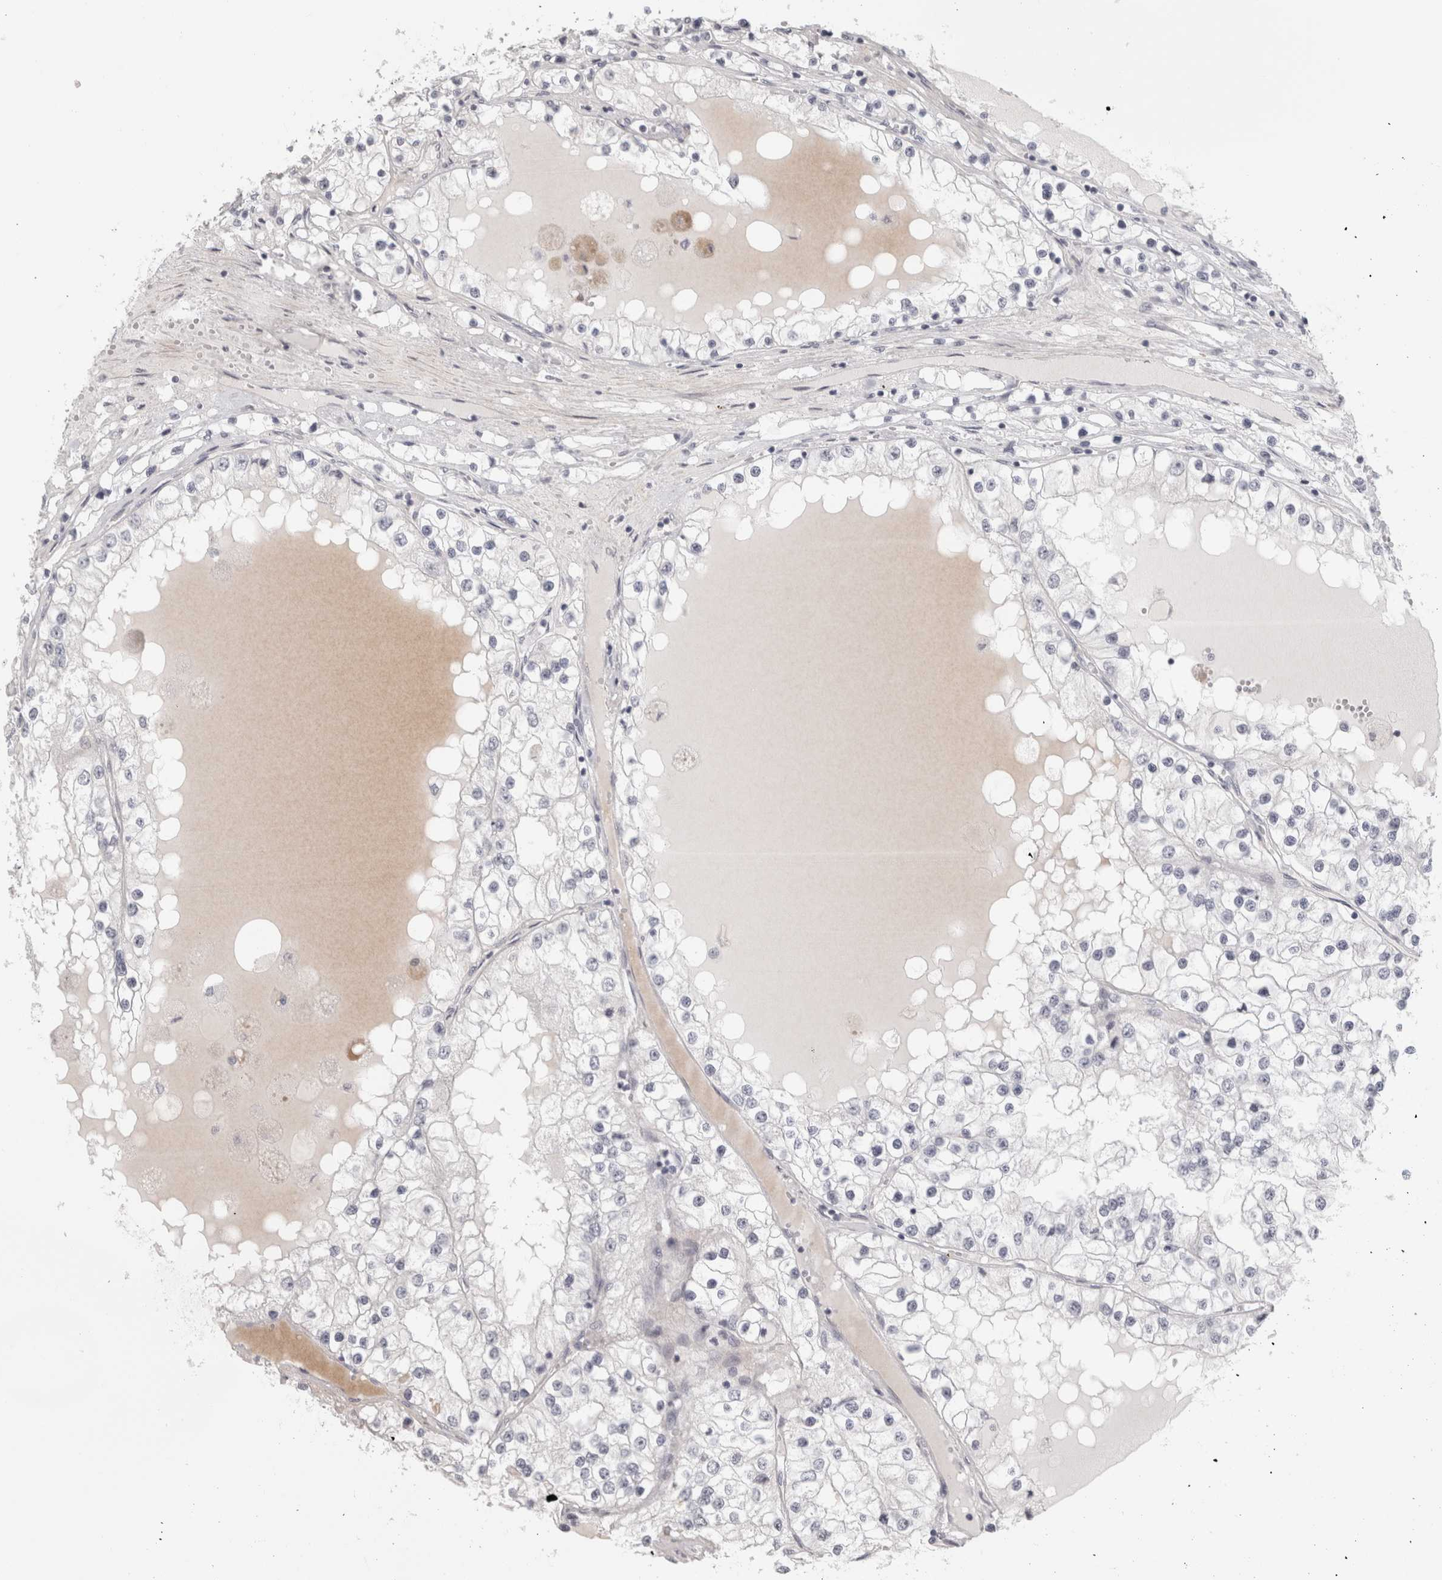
{"staining": {"intensity": "negative", "quantity": "none", "location": "none"}, "tissue": "renal cancer", "cell_type": "Tumor cells", "image_type": "cancer", "snomed": [{"axis": "morphology", "description": "Adenocarcinoma, NOS"}, {"axis": "topography", "description": "Kidney"}], "caption": "An immunohistochemistry image of adenocarcinoma (renal) is shown. There is no staining in tumor cells of adenocarcinoma (renal).", "gene": "FBLIM1", "patient": {"sex": "male", "age": 68}}